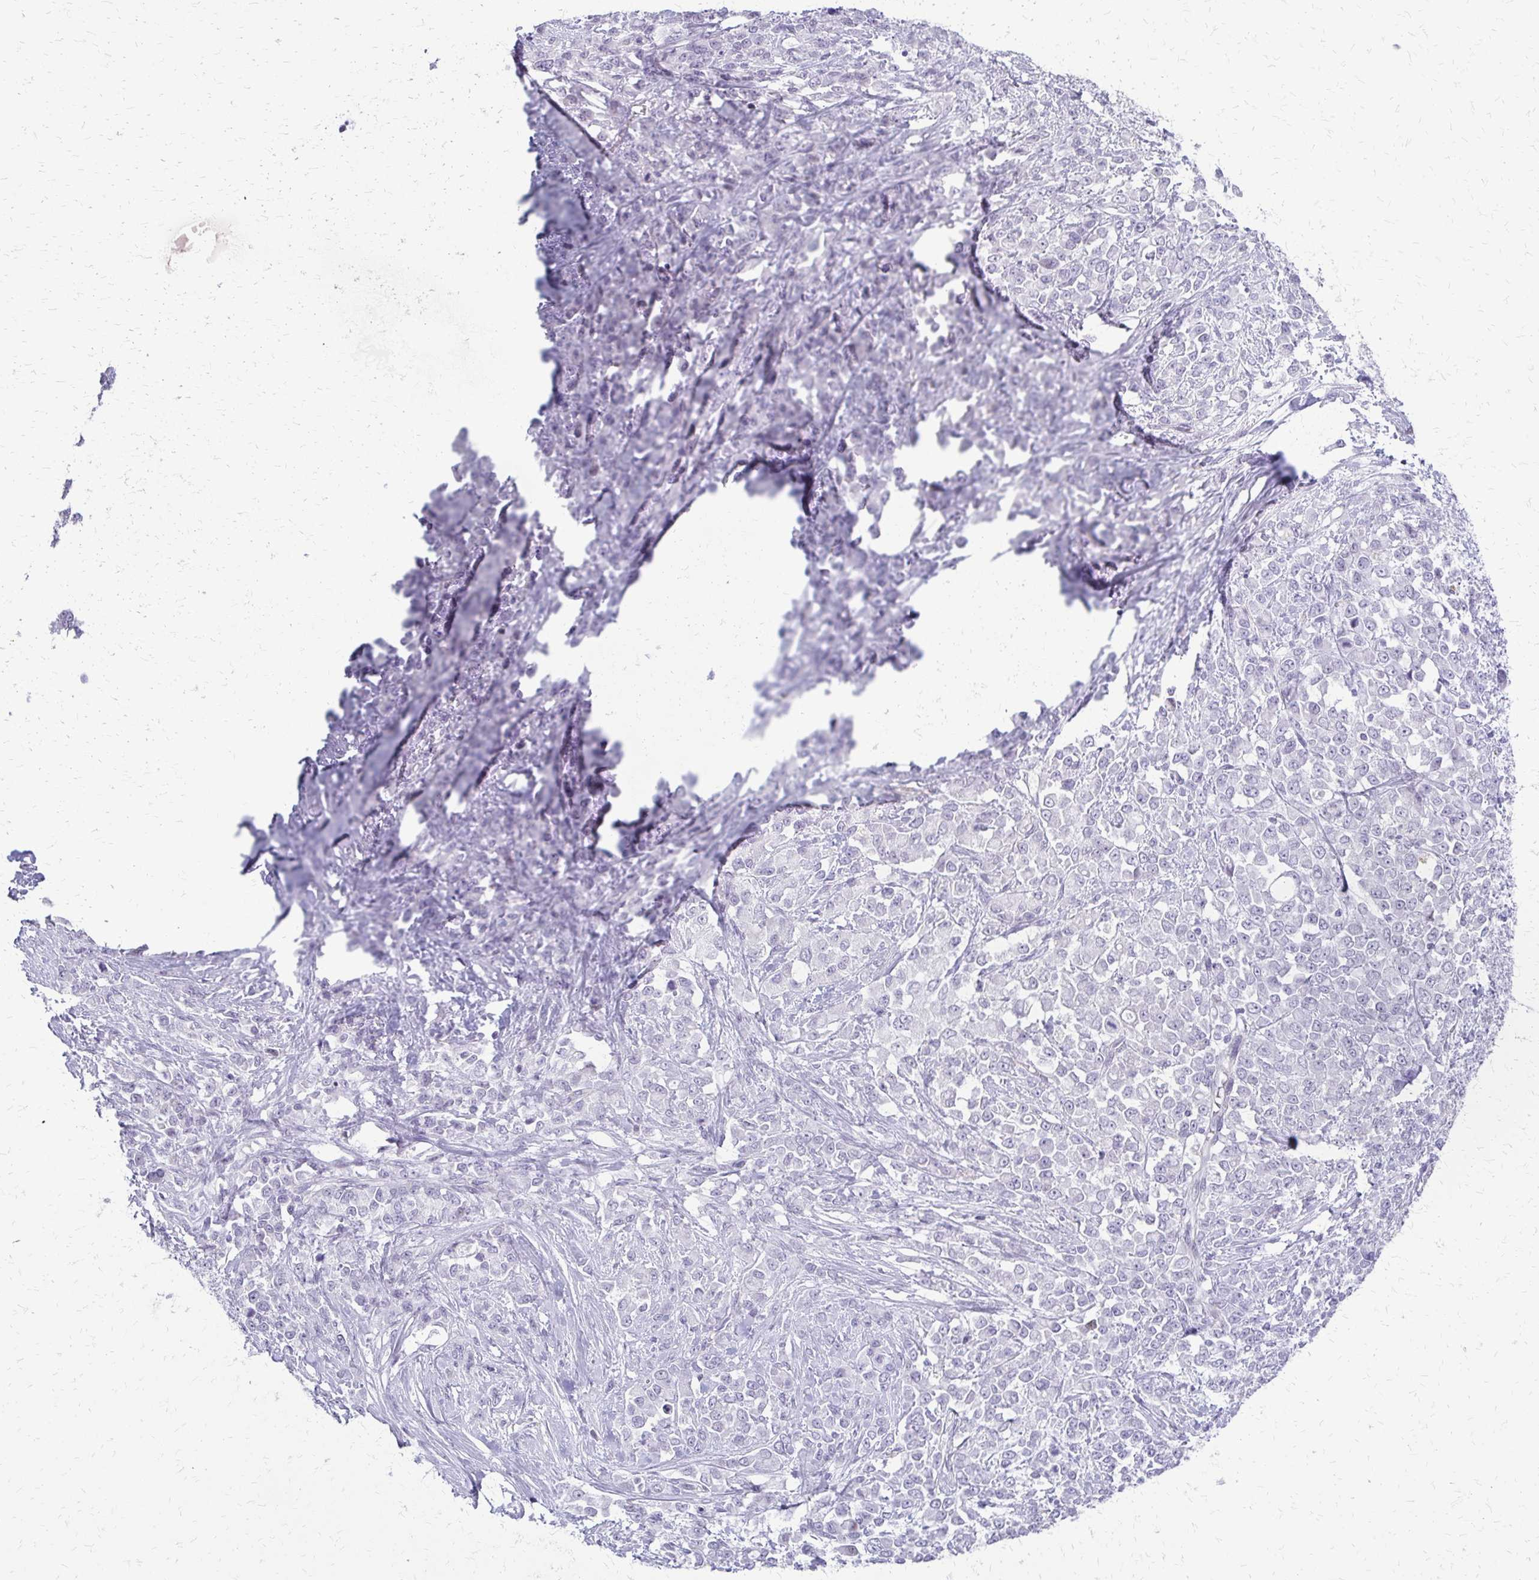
{"staining": {"intensity": "negative", "quantity": "none", "location": "none"}, "tissue": "stomach cancer", "cell_type": "Tumor cells", "image_type": "cancer", "snomed": [{"axis": "morphology", "description": "Adenocarcinoma, NOS"}, {"axis": "topography", "description": "Stomach"}], "caption": "IHC image of stomach adenocarcinoma stained for a protein (brown), which displays no positivity in tumor cells.", "gene": "FAM162B", "patient": {"sex": "female", "age": 76}}